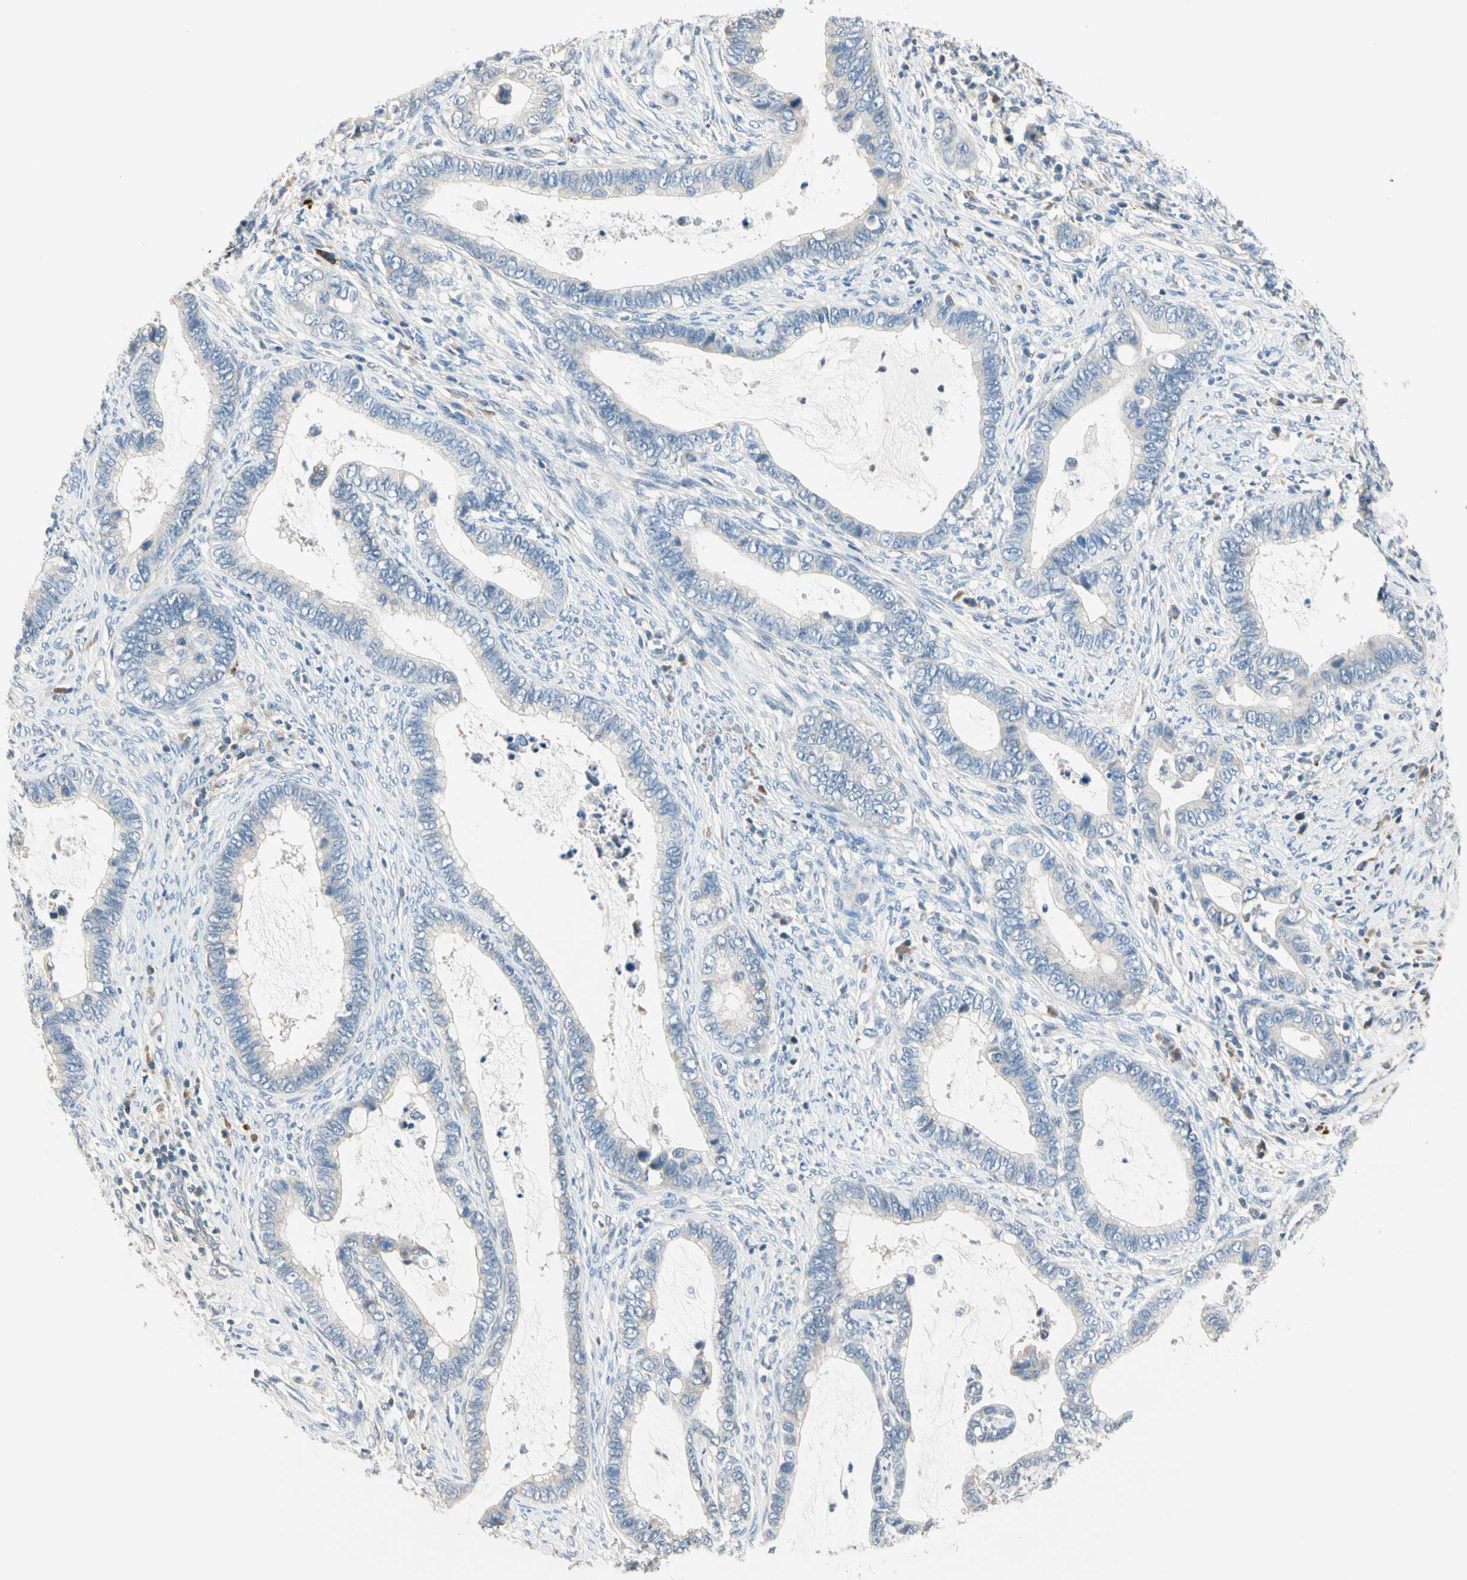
{"staining": {"intensity": "negative", "quantity": "none", "location": "none"}, "tissue": "cervical cancer", "cell_type": "Tumor cells", "image_type": "cancer", "snomed": [{"axis": "morphology", "description": "Adenocarcinoma, NOS"}, {"axis": "topography", "description": "Cervix"}], "caption": "IHC photomicrograph of neoplastic tissue: human cervical cancer (adenocarcinoma) stained with DAB (3,3'-diaminobenzidine) exhibits no significant protein positivity in tumor cells.", "gene": "GPR153", "patient": {"sex": "female", "age": 44}}